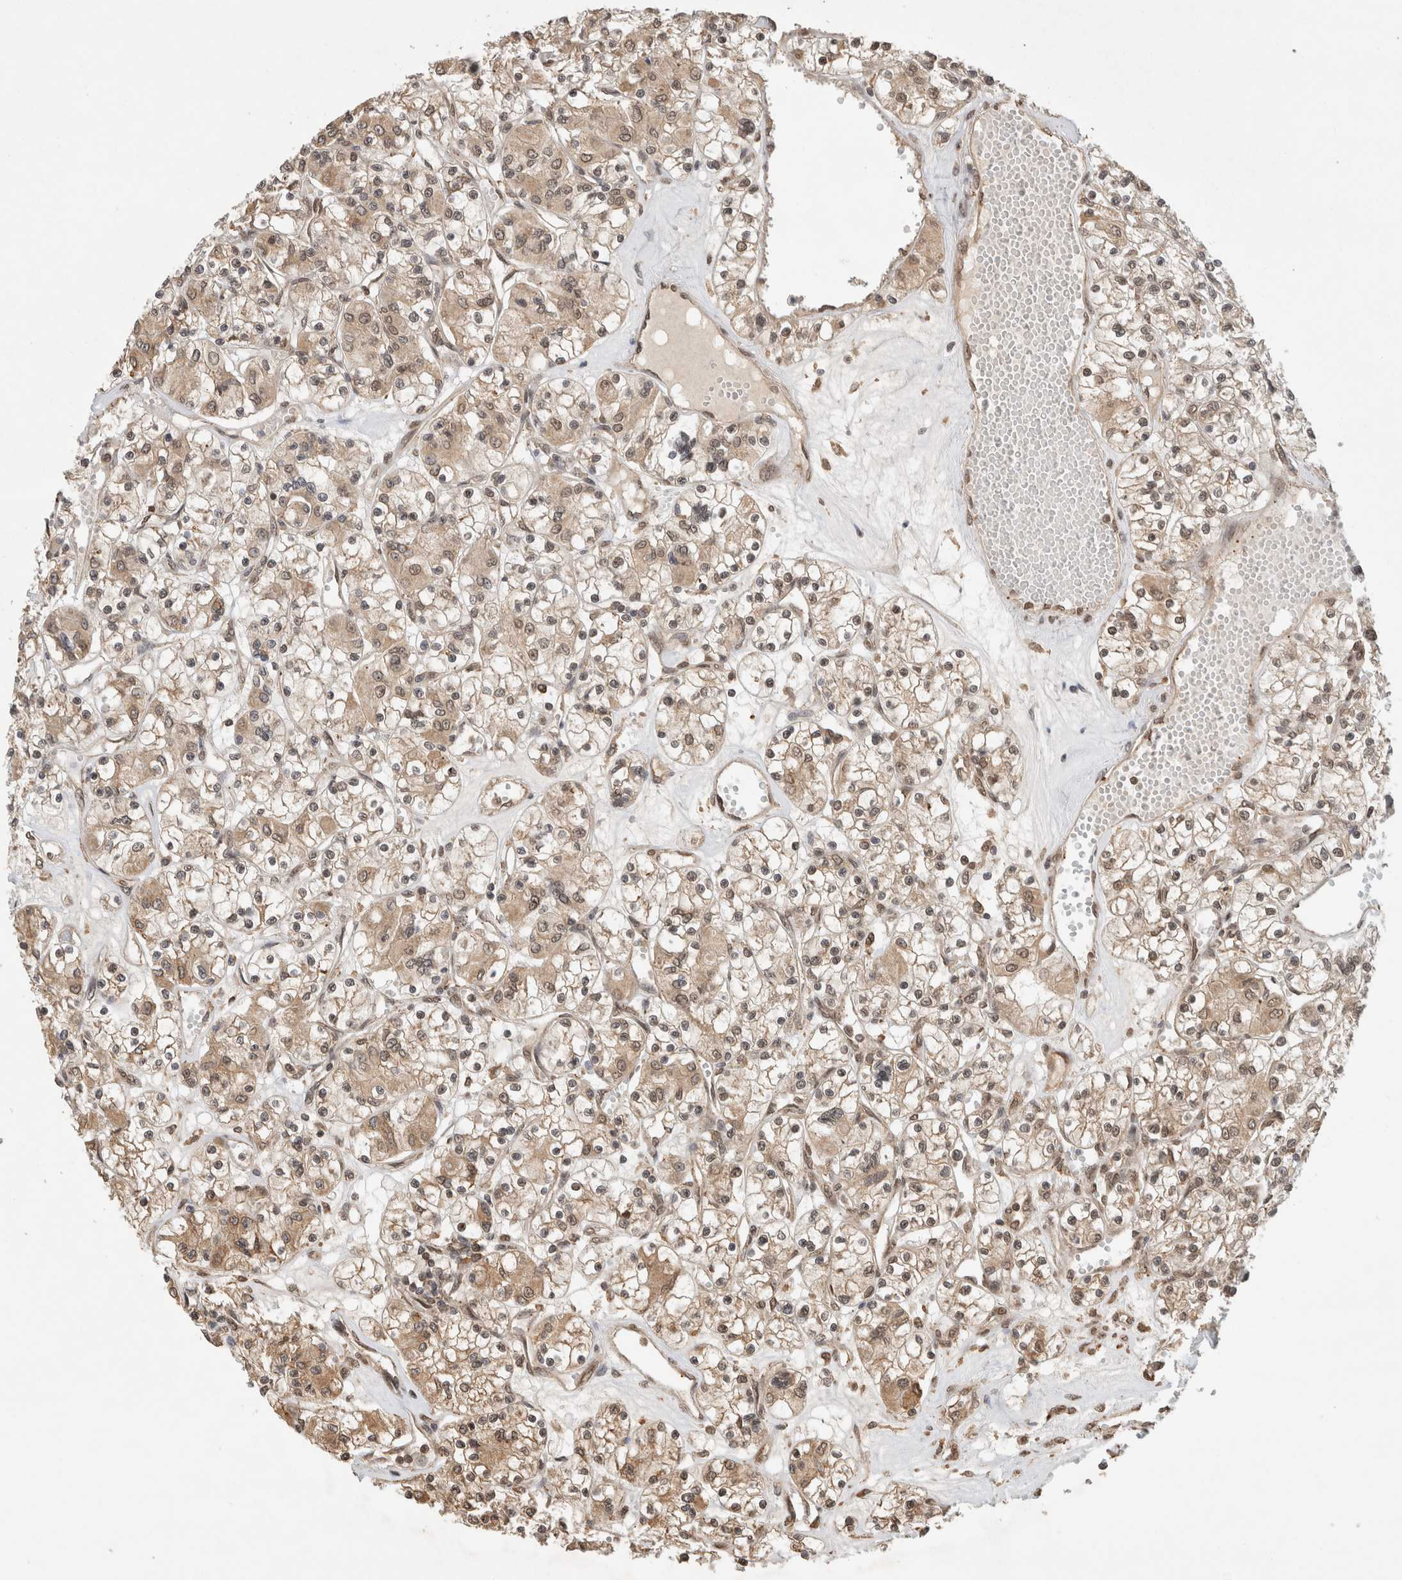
{"staining": {"intensity": "weak", "quantity": ">75%", "location": "cytoplasmic/membranous,nuclear"}, "tissue": "renal cancer", "cell_type": "Tumor cells", "image_type": "cancer", "snomed": [{"axis": "morphology", "description": "Adenocarcinoma, NOS"}, {"axis": "topography", "description": "Kidney"}], "caption": "Renal cancer tissue demonstrates weak cytoplasmic/membranous and nuclear positivity in about >75% of tumor cells", "gene": "C1orf21", "patient": {"sex": "female", "age": 59}}